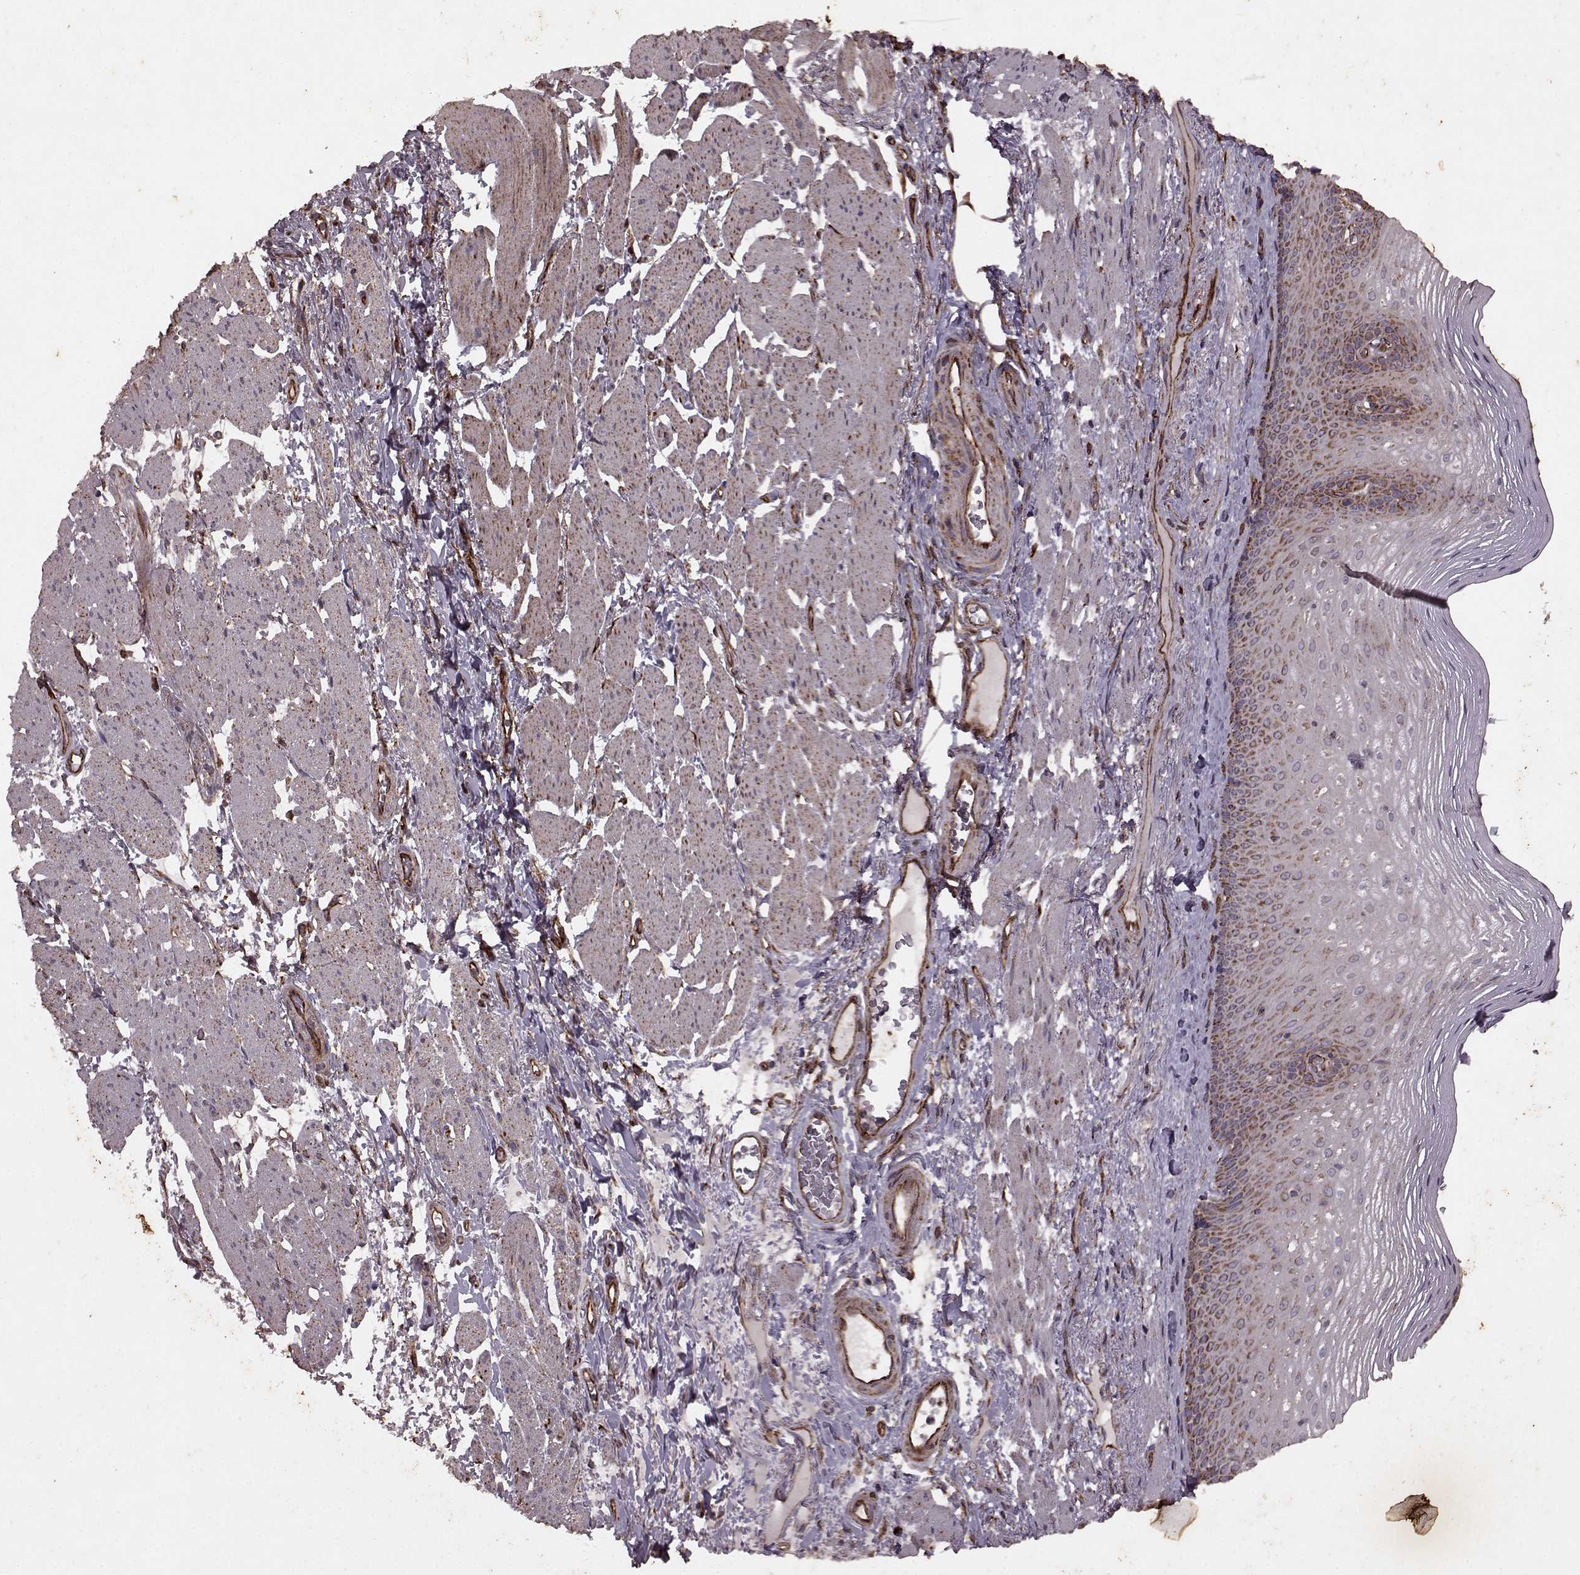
{"staining": {"intensity": "strong", "quantity": "<25%", "location": "cytoplasmic/membranous"}, "tissue": "esophagus", "cell_type": "Squamous epithelial cells", "image_type": "normal", "snomed": [{"axis": "morphology", "description": "Normal tissue, NOS"}, {"axis": "topography", "description": "Esophagus"}], "caption": "This micrograph demonstrates immunohistochemistry (IHC) staining of benign human esophagus, with medium strong cytoplasmic/membranous expression in approximately <25% of squamous epithelial cells.", "gene": "ENSG00000285130", "patient": {"sex": "male", "age": 76}}